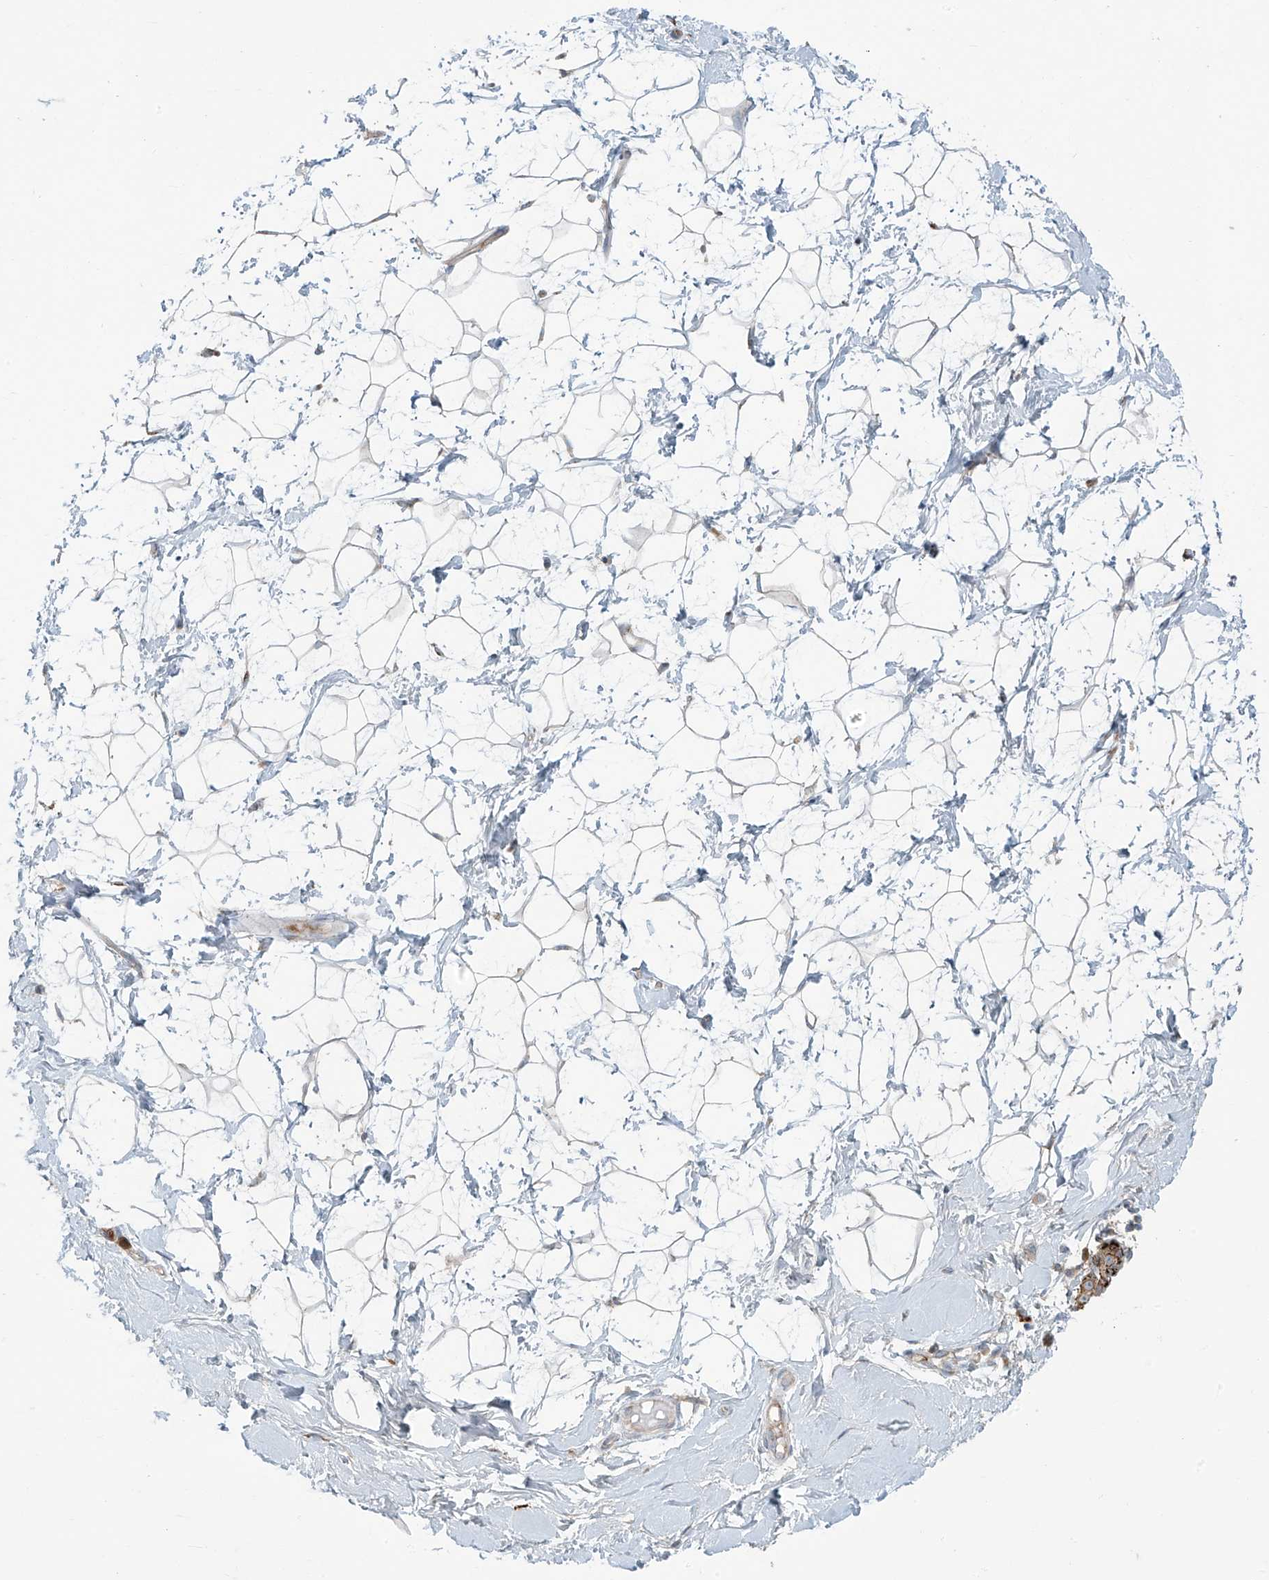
{"staining": {"intensity": "negative", "quantity": "none", "location": "none"}, "tissue": "breast", "cell_type": "Adipocytes", "image_type": "normal", "snomed": [{"axis": "morphology", "description": "Normal tissue, NOS"}, {"axis": "morphology", "description": "Adenoma, NOS"}, {"axis": "topography", "description": "Breast"}], "caption": "Breast was stained to show a protein in brown. There is no significant expression in adipocytes.", "gene": "LZTS3", "patient": {"sex": "female", "age": 23}}